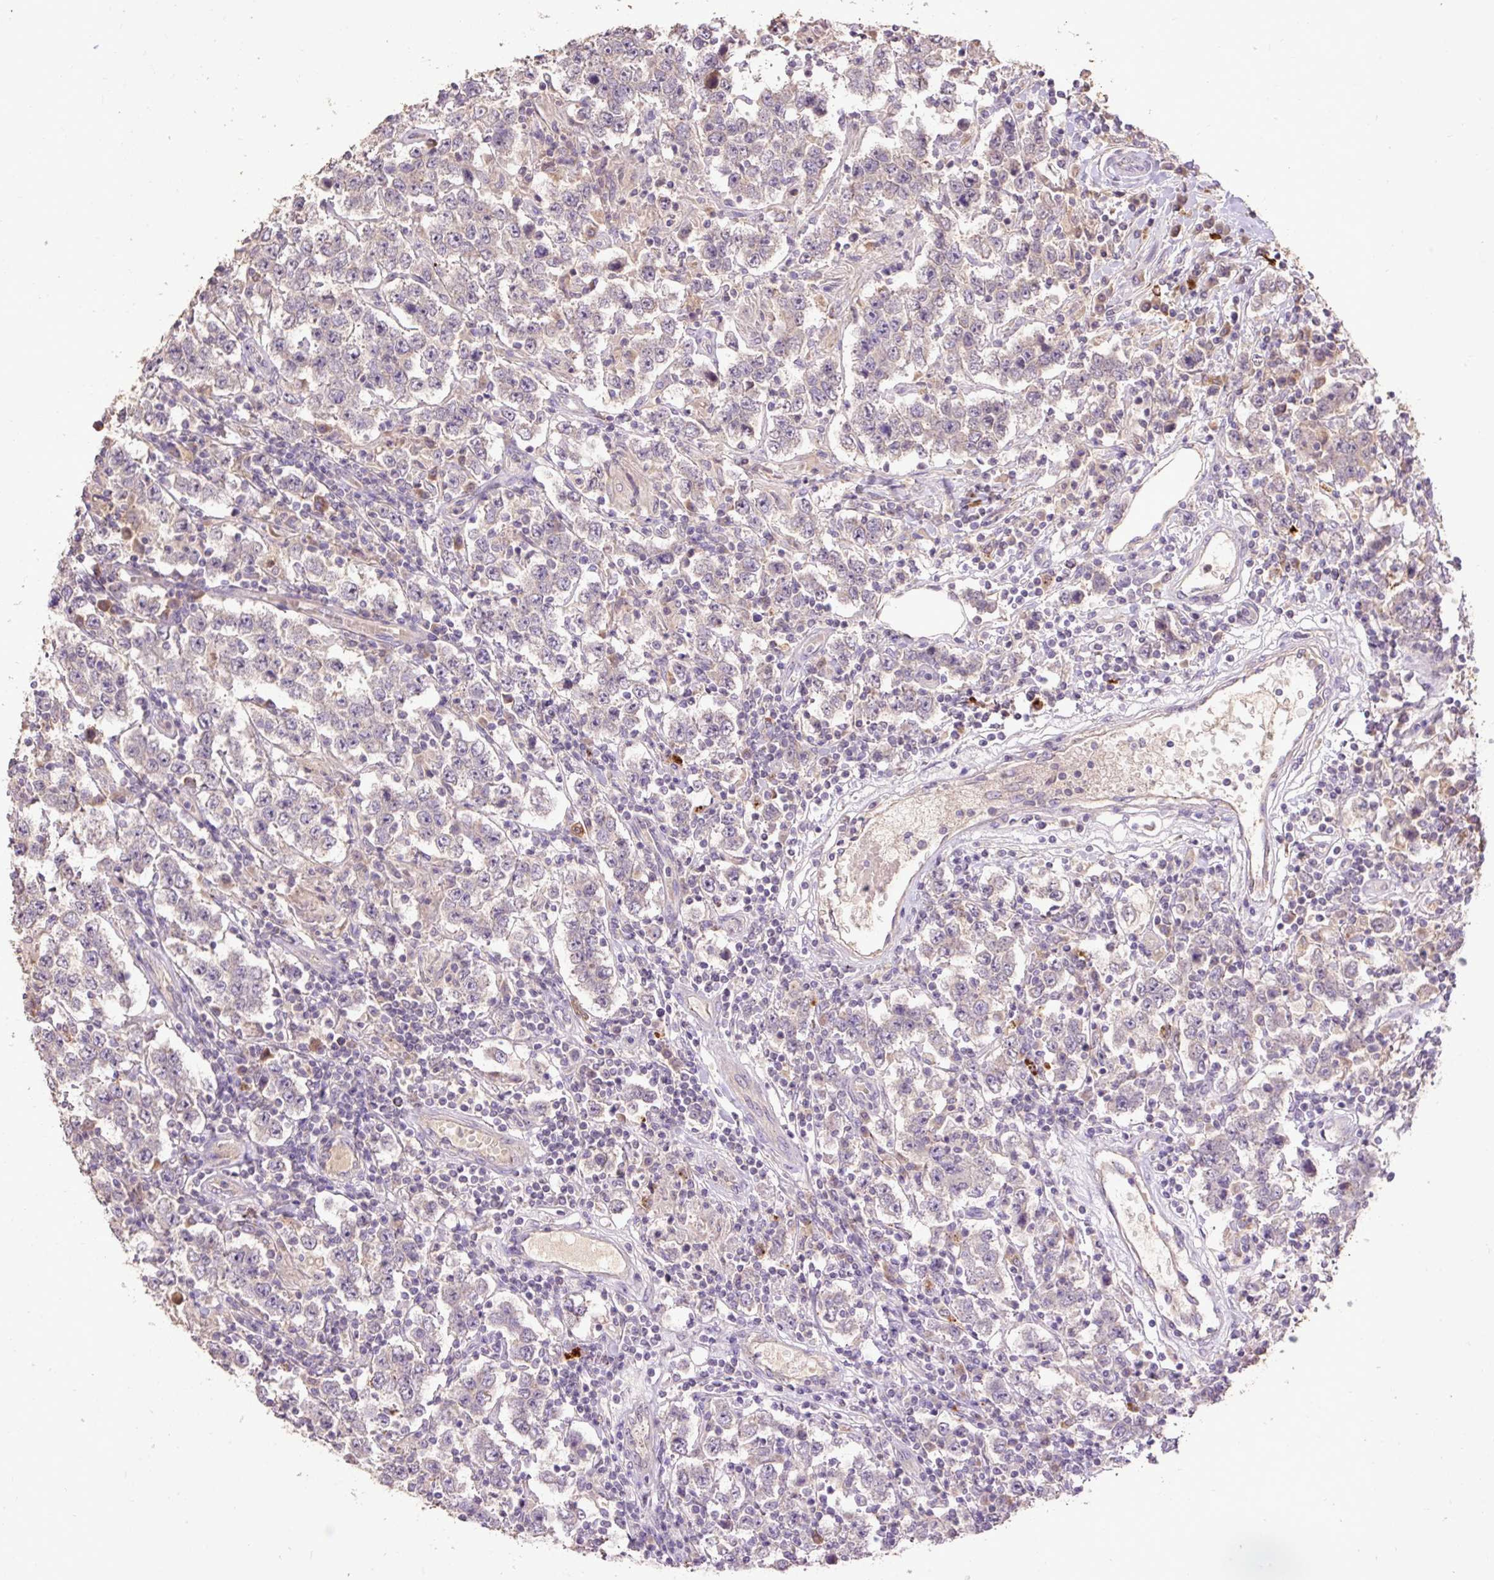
{"staining": {"intensity": "negative", "quantity": "none", "location": "none"}, "tissue": "testis cancer", "cell_type": "Tumor cells", "image_type": "cancer", "snomed": [{"axis": "morphology", "description": "Normal tissue, NOS"}, {"axis": "morphology", "description": "Urothelial carcinoma, High grade"}, {"axis": "morphology", "description": "Seminoma, NOS"}, {"axis": "morphology", "description": "Carcinoma, Embryonal, NOS"}, {"axis": "topography", "description": "Urinary bladder"}, {"axis": "topography", "description": "Testis"}], "caption": "The micrograph displays no significant positivity in tumor cells of embryonal carcinoma (testis).", "gene": "LRTM2", "patient": {"sex": "male", "age": 41}}